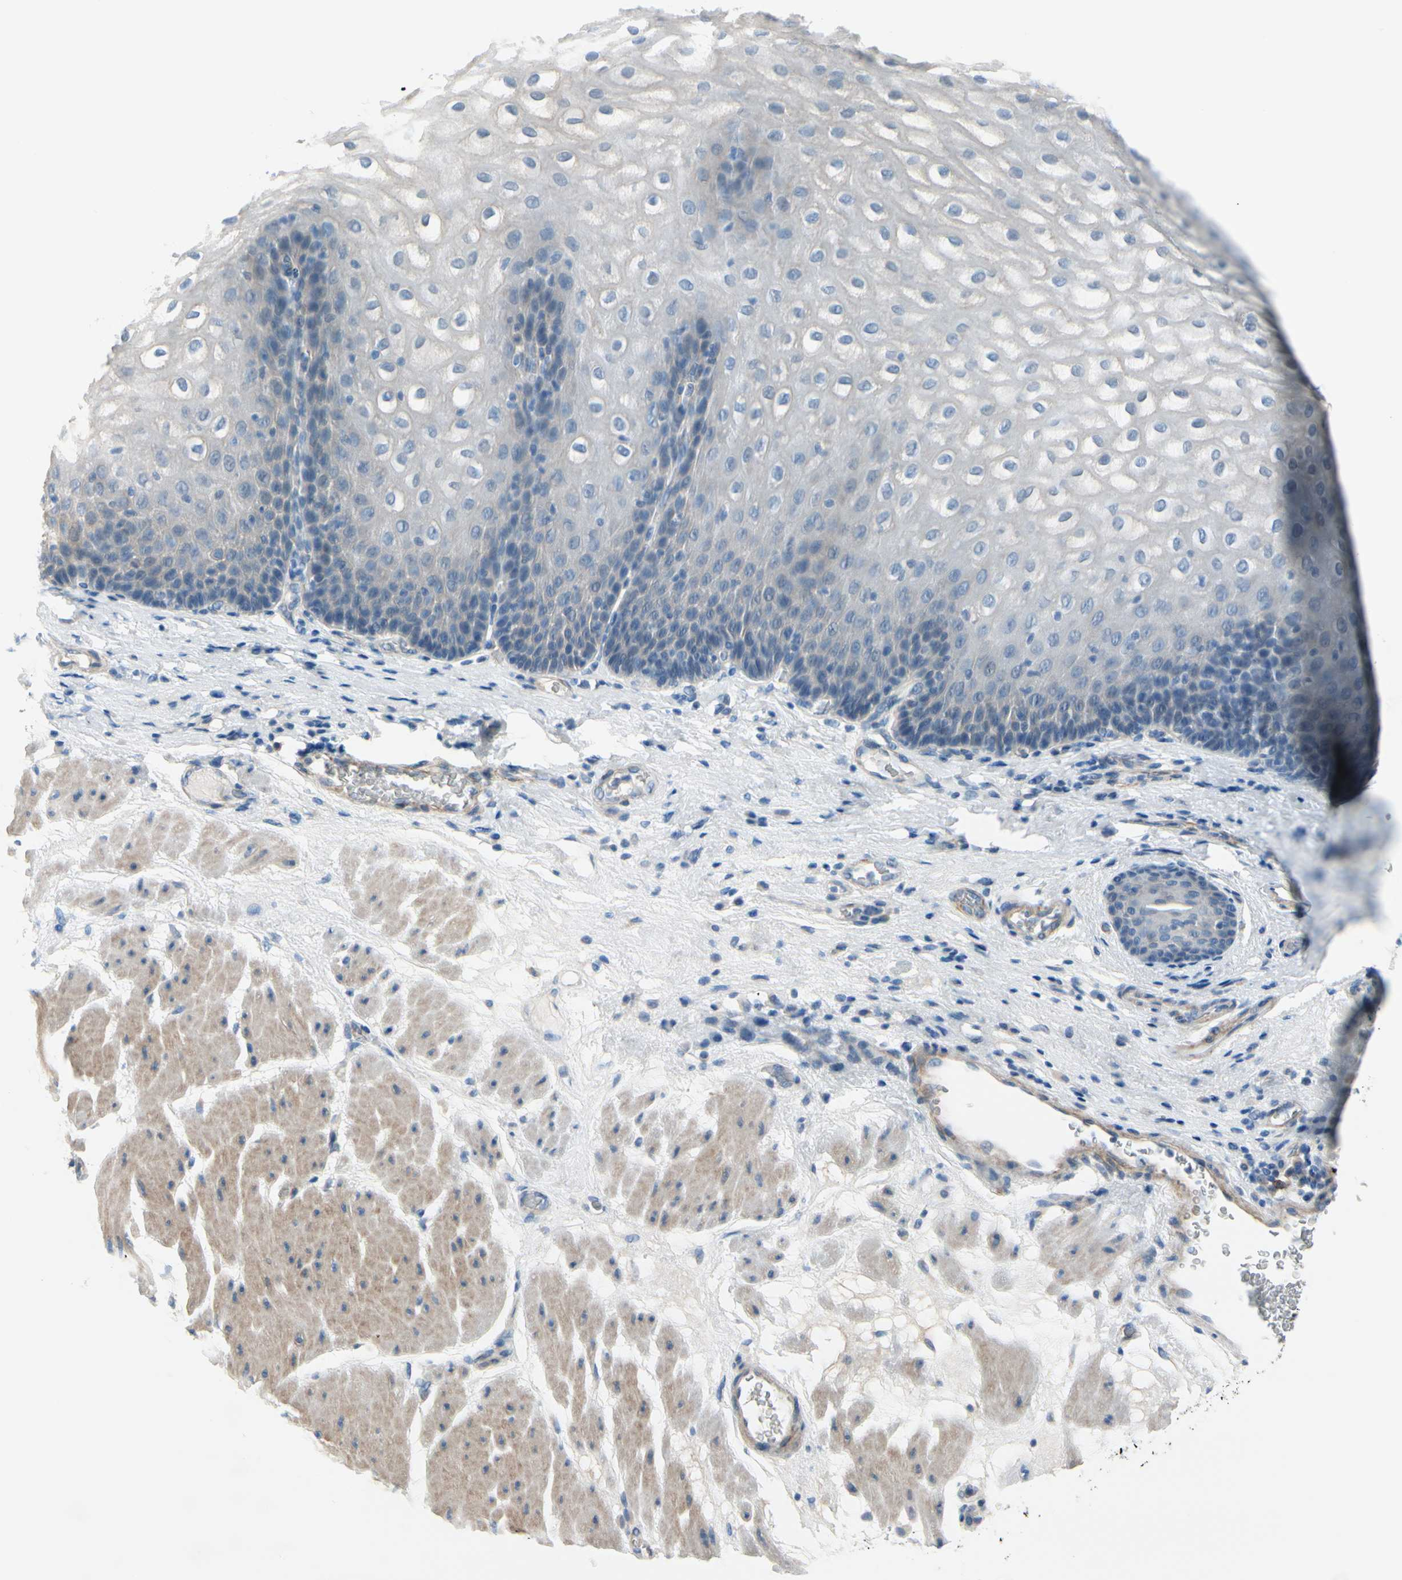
{"staining": {"intensity": "weak", "quantity": "<25%", "location": "cytoplasmic/membranous"}, "tissue": "esophagus", "cell_type": "Squamous epithelial cells", "image_type": "normal", "snomed": [{"axis": "morphology", "description": "Normal tissue, NOS"}, {"axis": "topography", "description": "Esophagus"}], "caption": "This is an IHC photomicrograph of benign esophagus. There is no expression in squamous epithelial cells.", "gene": "FCER2", "patient": {"sex": "male", "age": 48}}